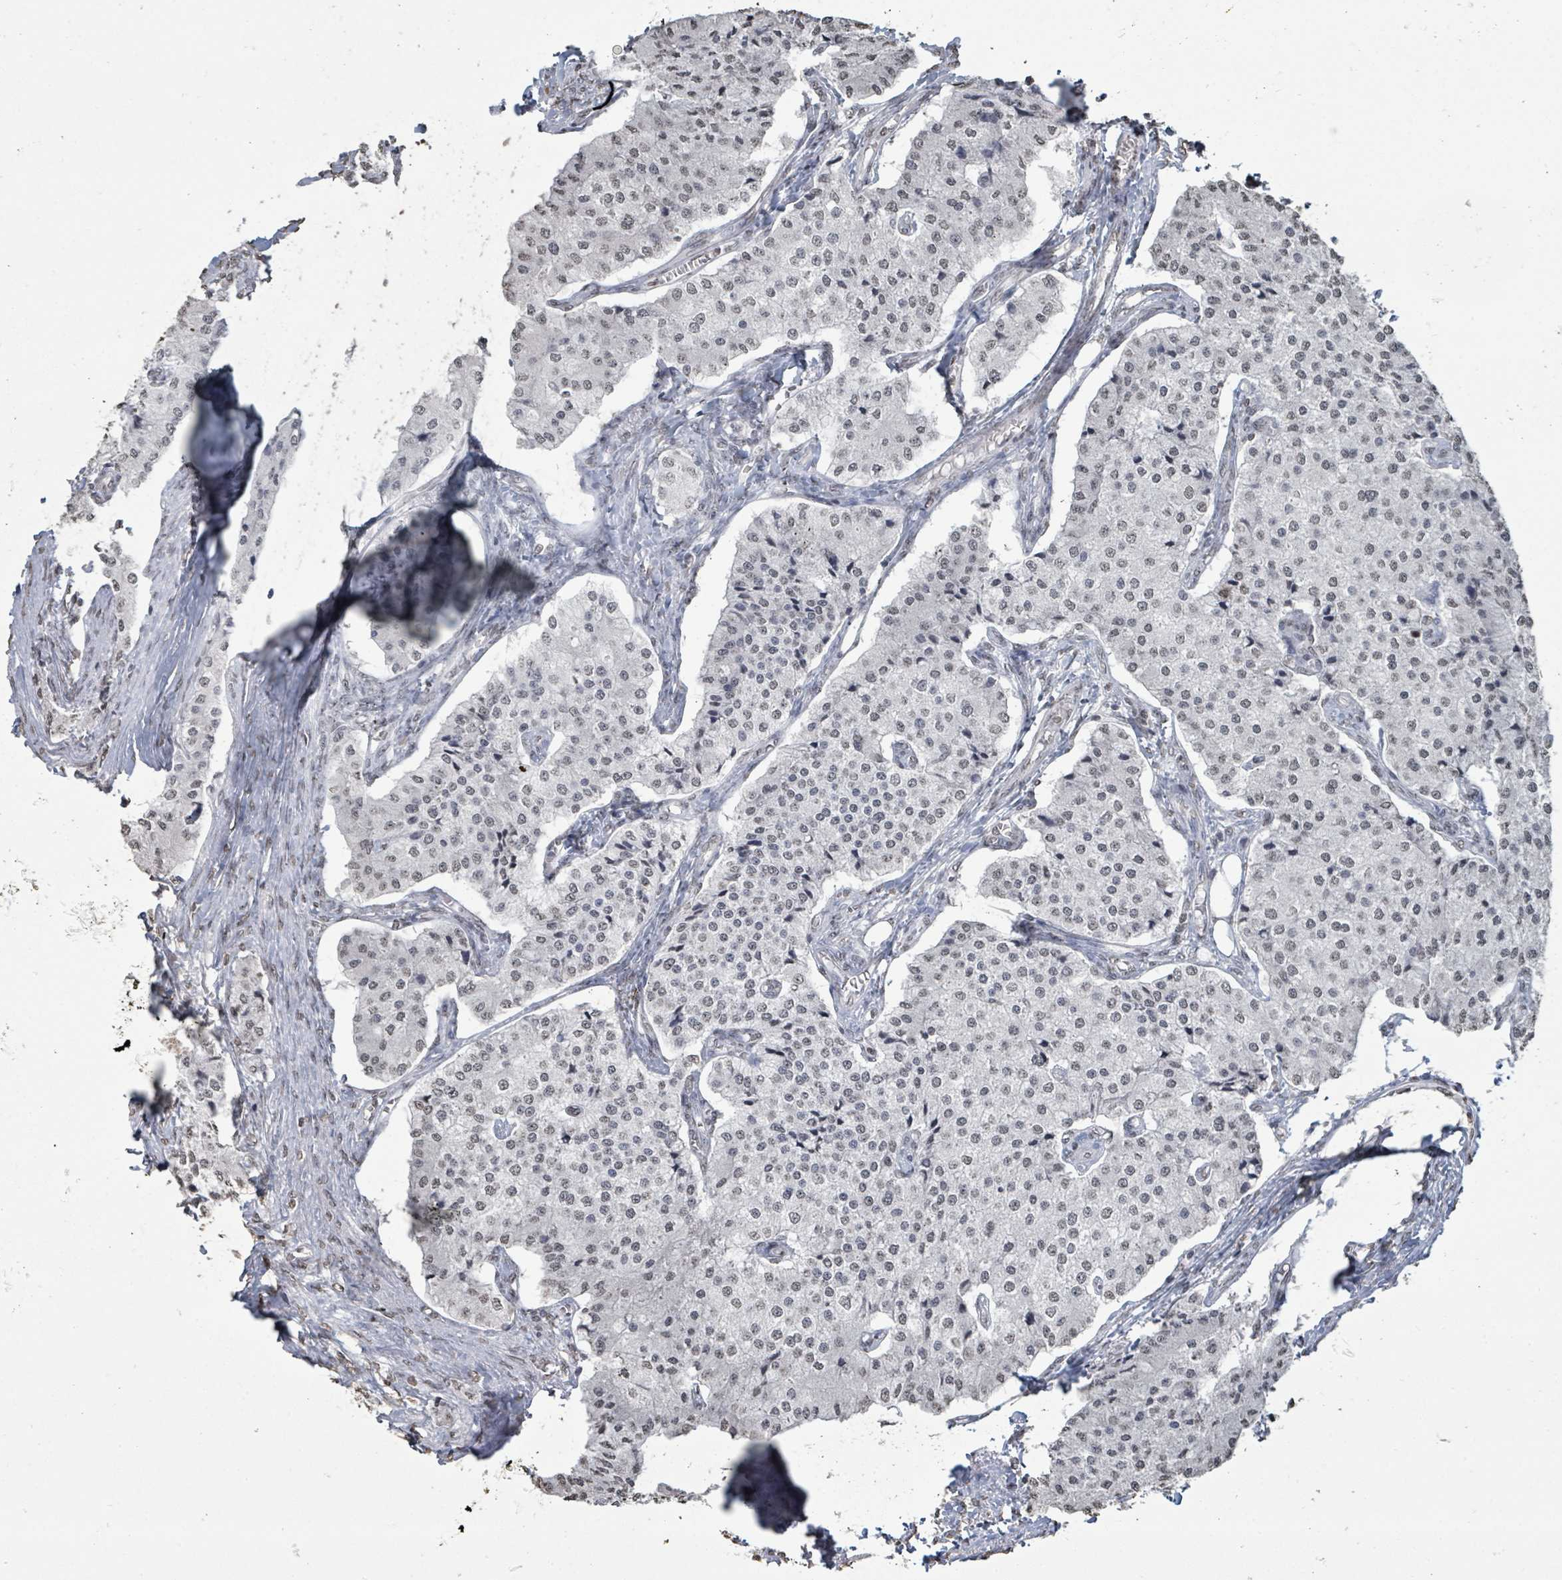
{"staining": {"intensity": "negative", "quantity": "none", "location": "none"}, "tissue": "carcinoid", "cell_type": "Tumor cells", "image_type": "cancer", "snomed": [{"axis": "morphology", "description": "Carcinoid, malignant, NOS"}, {"axis": "topography", "description": "Colon"}], "caption": "An immunohistochemistry (IHC) histopathology image of carcinoid is shown. There is no staining in tumor cells of carcinoid.", "gene": "MRPS12", "patient": {"sex": "female", "age": 52}}